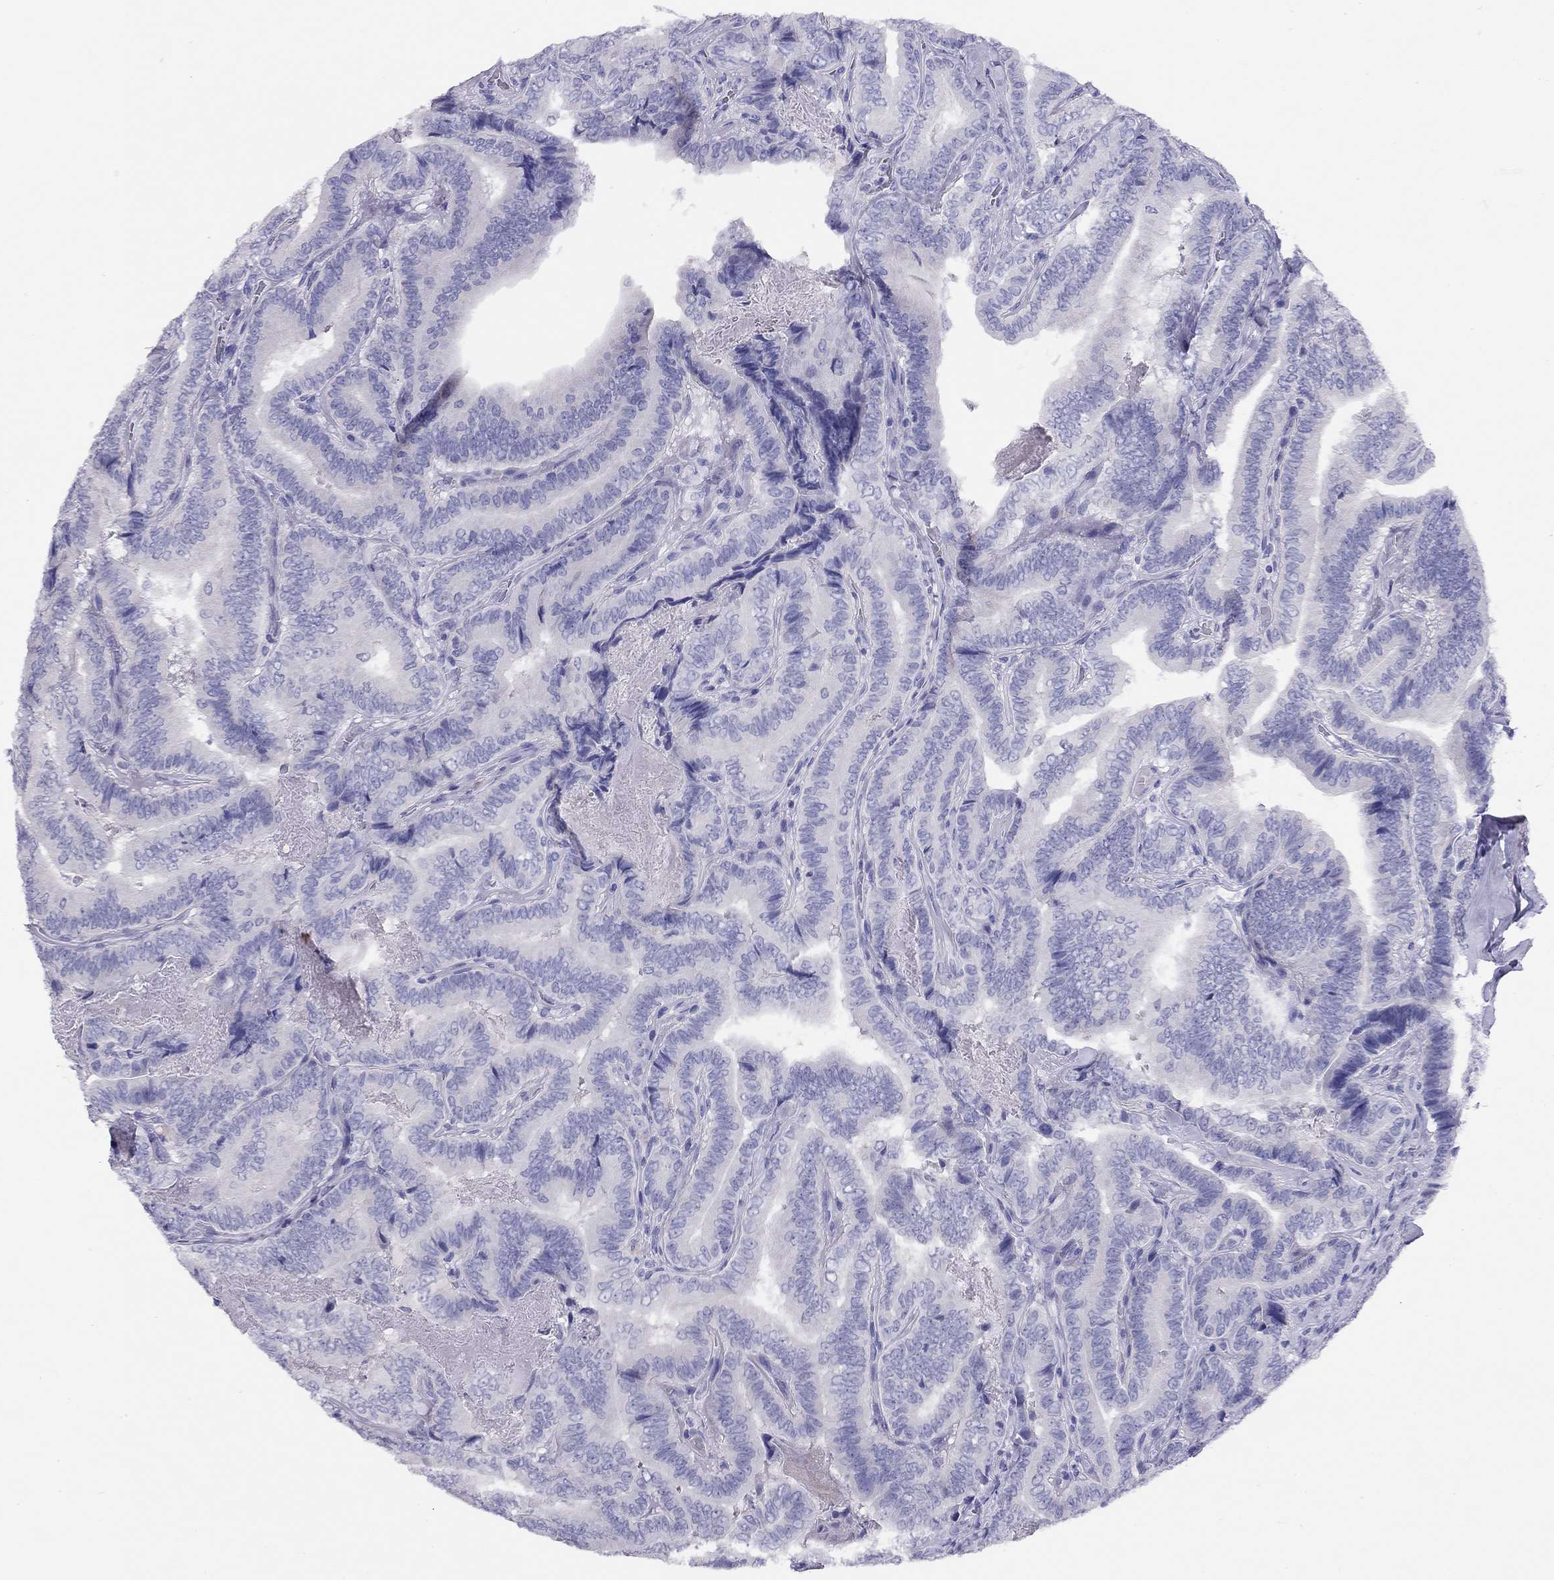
{"staining": {"intensity": "negative", "quantity": "none", "location": "none"}, "tissue": "thyroid cancer", "cell_type": "Tumor cells", "image_type": "cancer", "snomed": [{"axis": "morphology", "description": "Papillary adenocarcinoma, NOS"}, {"axis": "topography", "description": "Thyroid gland"}], "caption": "Tumor cells show no significant protein staining in thyroid cancer. (Immunohistochemistry, brightfield microscopy, high magnification).", "gene": "LRIT2", "patient": {"sex": "male", "age": 61}}